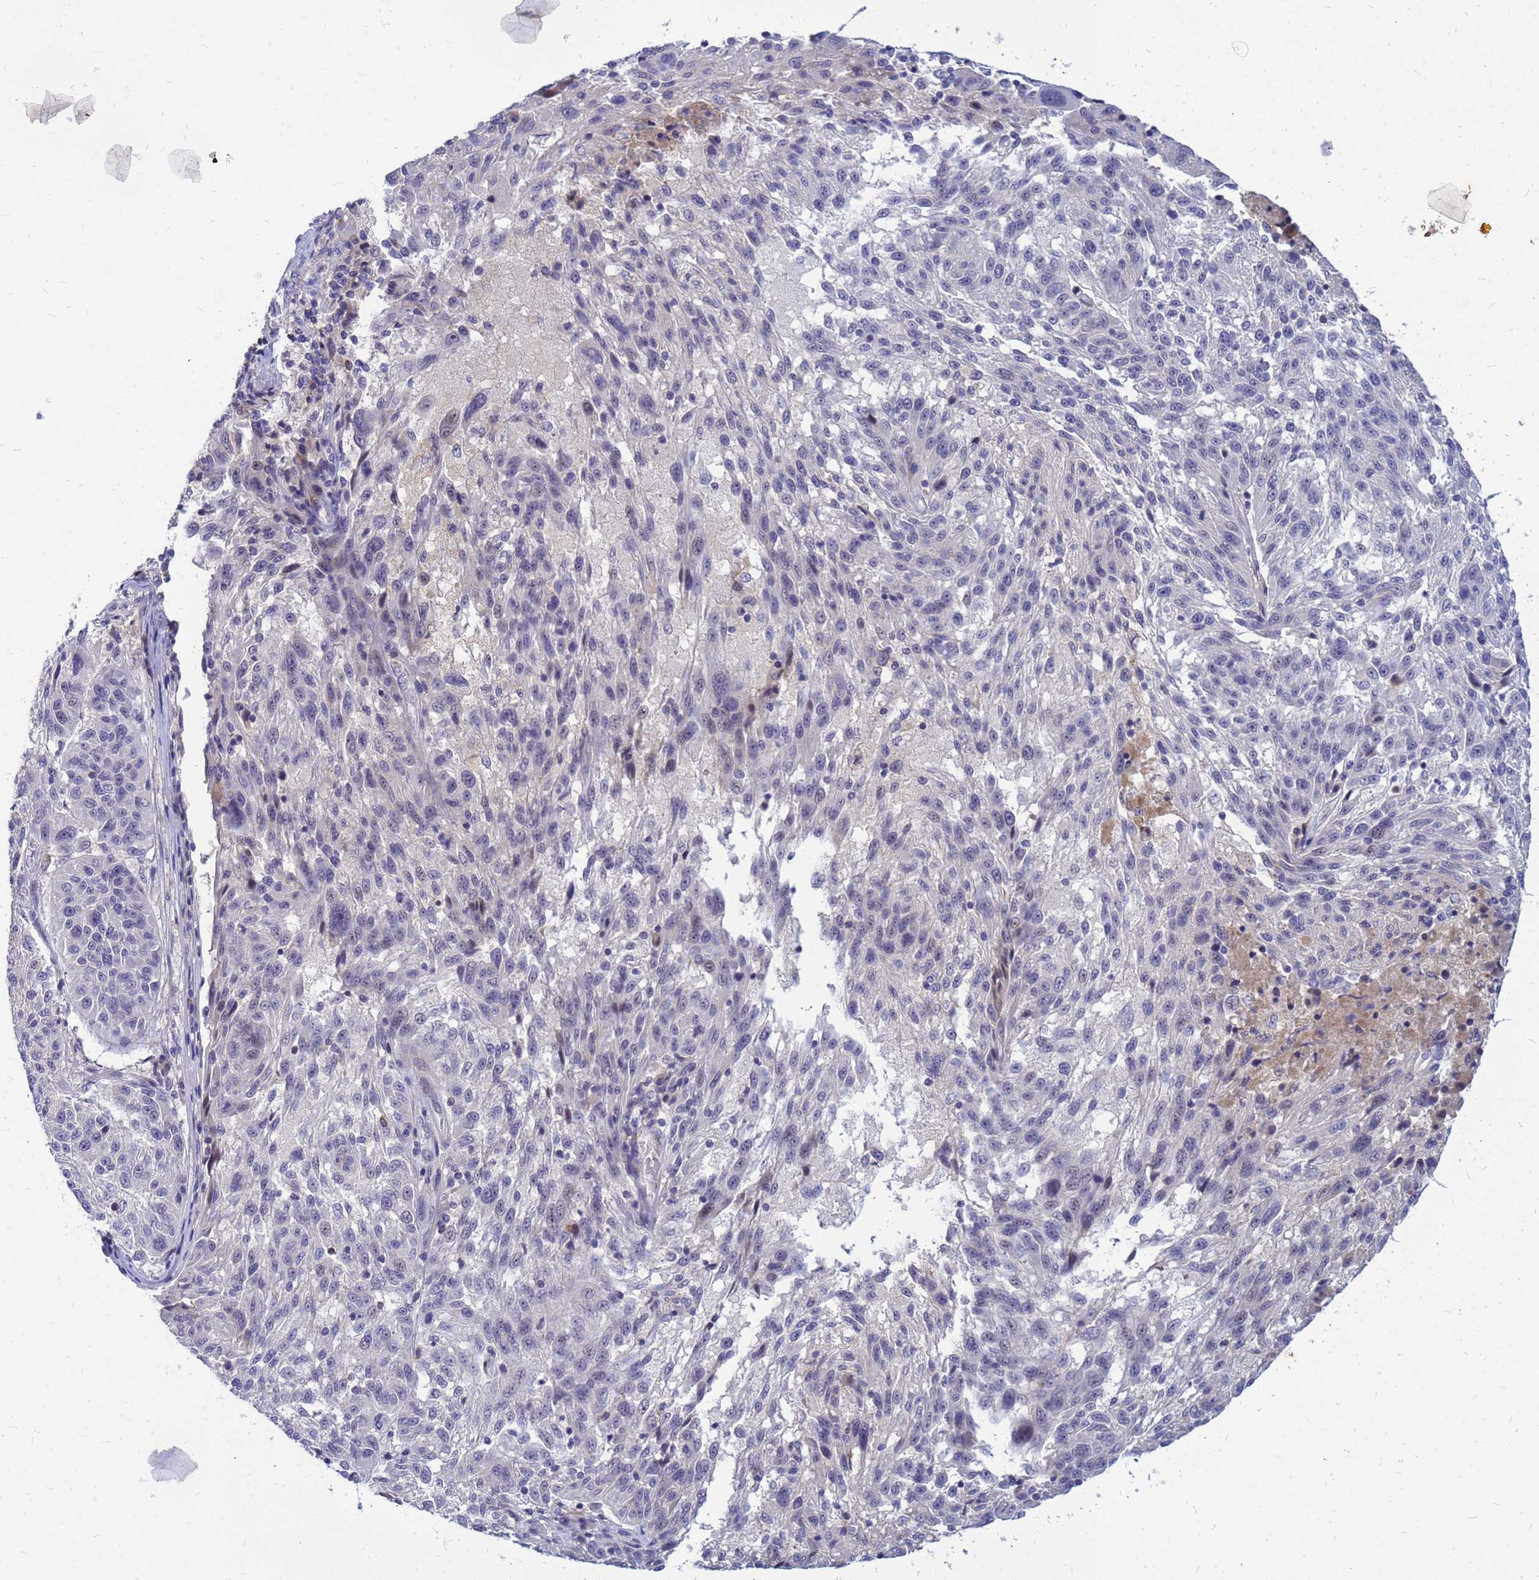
{"staining": {"intensity": "negative", "quantity": "none", "location": "none"}, "tissue": "melanoma", "cell_type": "Tumor cells", "image_type": "cancer", "snomed": [{"axis": "morphology", "description": "Malignant melanoma, NOS"}, {"axis": "topography", "description": "Skin"}], "caption": "Immunohistochemistry (IHC) of malignant melanoma exhibits no expression in tumor cells.", "gene": "SRGAP3", "patient": {"sex": "male", "age": 53}}